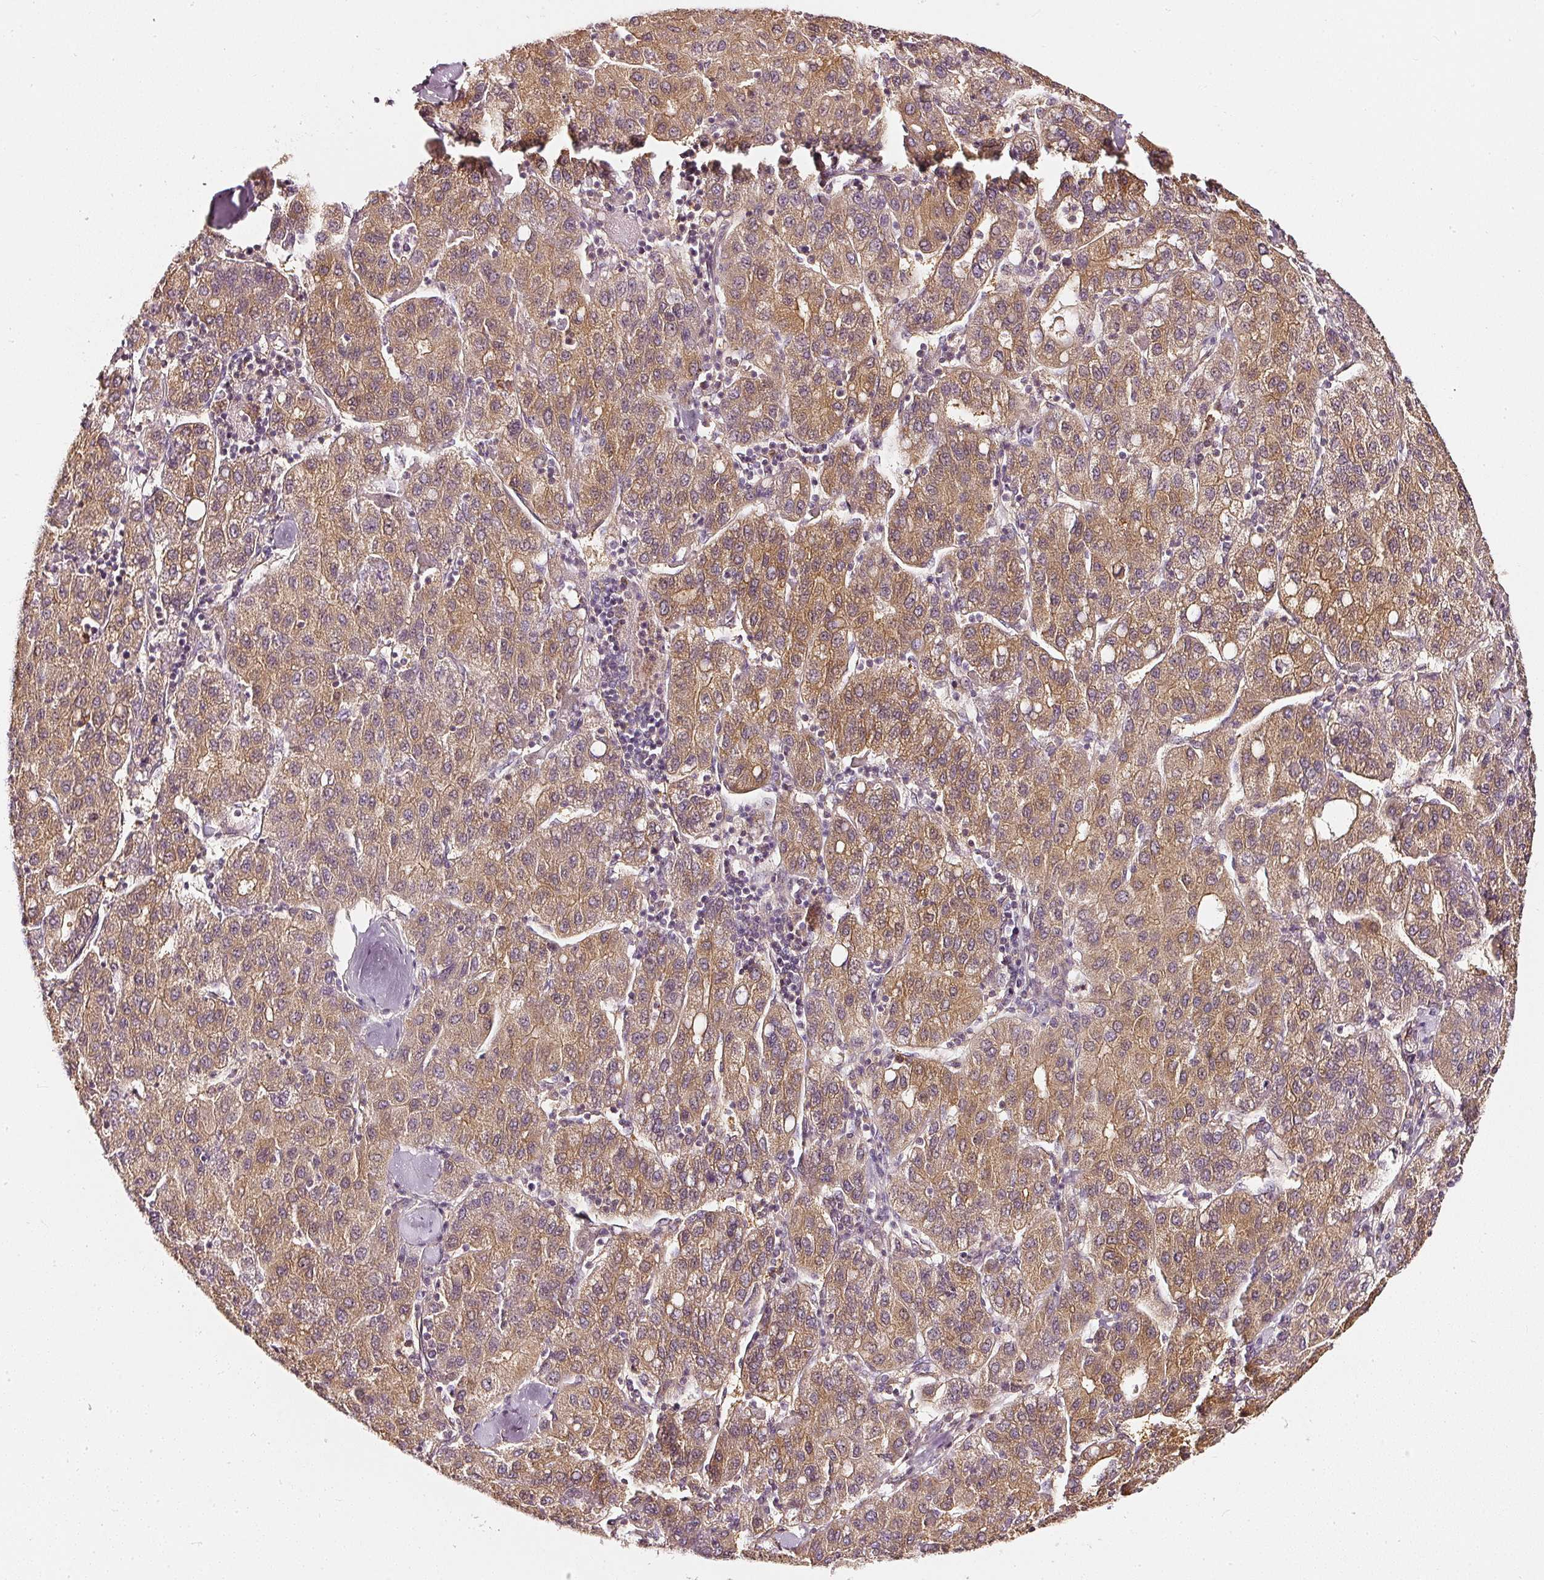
{"staining": {"intensity": "moderate", "quantity": ">75%", "location": "cytoplasmic/membranous,nuclear"}, "tissue": "liver cancer", "cell_type": "Tumor cells", "image_type": "cancer", "snomed": [{"axis": "morphology", "description": "Carcinoma, Hepatocellular, NOS"}, {"axis": "topography", "description": "Liver"}], "caption": "Immunohistochemical staining of human hepatocellular carcinoma (liver) exhibits medium levels of moderate cytoplasmic/membranous and nuclear positivity in about >75% of tumor cells.", "gene": "ASMTL", "patient": {"sex": "male", "age": 65}}